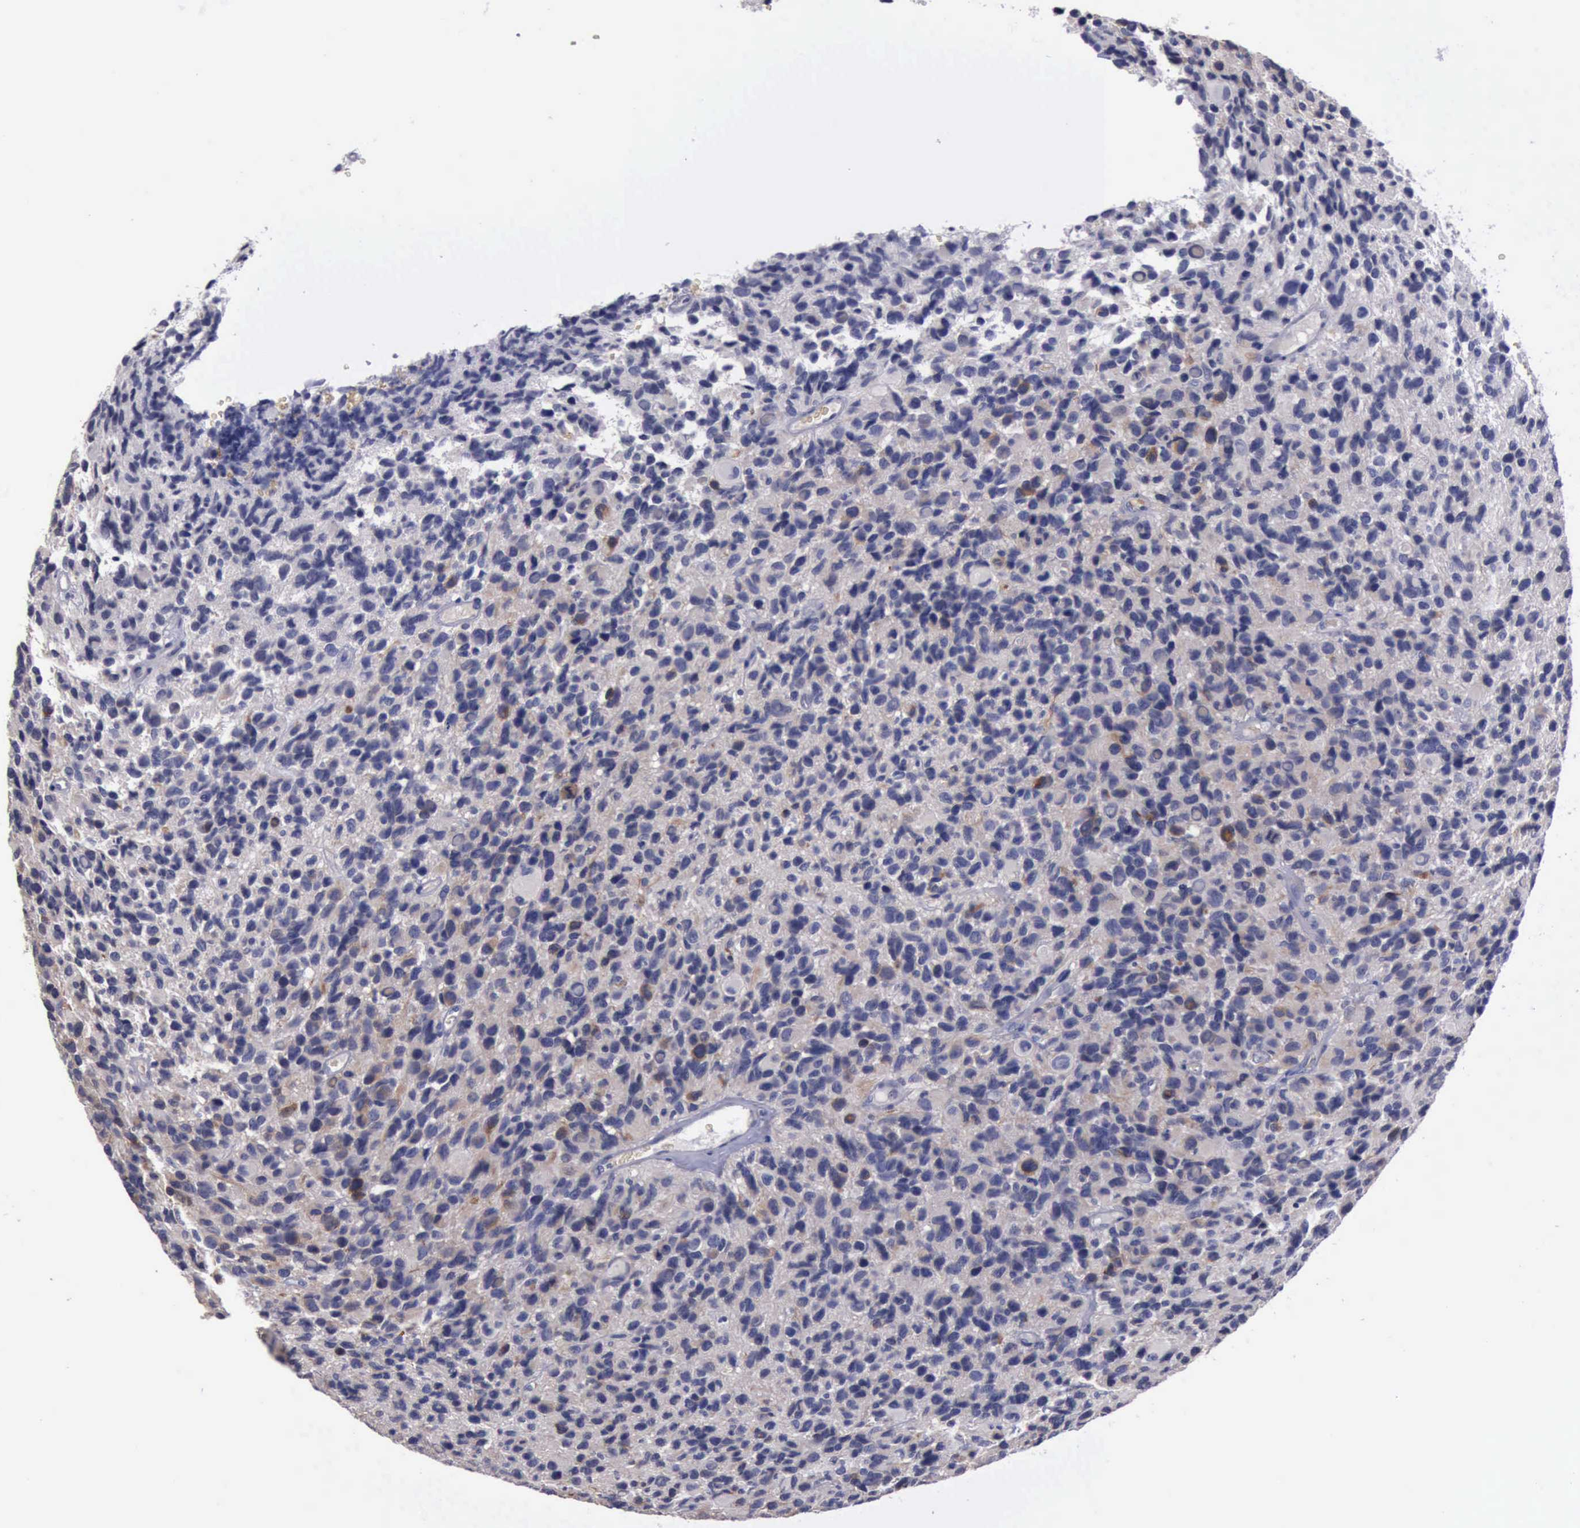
{"staining": {"intensity": "moderate", "quantity": "<25%", "location": "cytoplasmic/membranous"}, "tissue": "glioma", "cell_type": "Tumor cells", "image_type": "cancer", "snomed": [{"axis": "morphology", "description": "Glioma, malignant, High grade"}, {"axis": "topography", "description": "Brain"}], "caption": "High-magnification brightfield microscopy of malignant glioma (high-grade) stained with DAB (3,3'-diaminobenzidine) (brown) and counterstained with hematoxylin (blue). tumor cells exhibit moderate cytoplasmic/membranous expression is present in about<25% of cells.", "gene": "CEP128", "patient": {"sex": "male", "age": 77}}